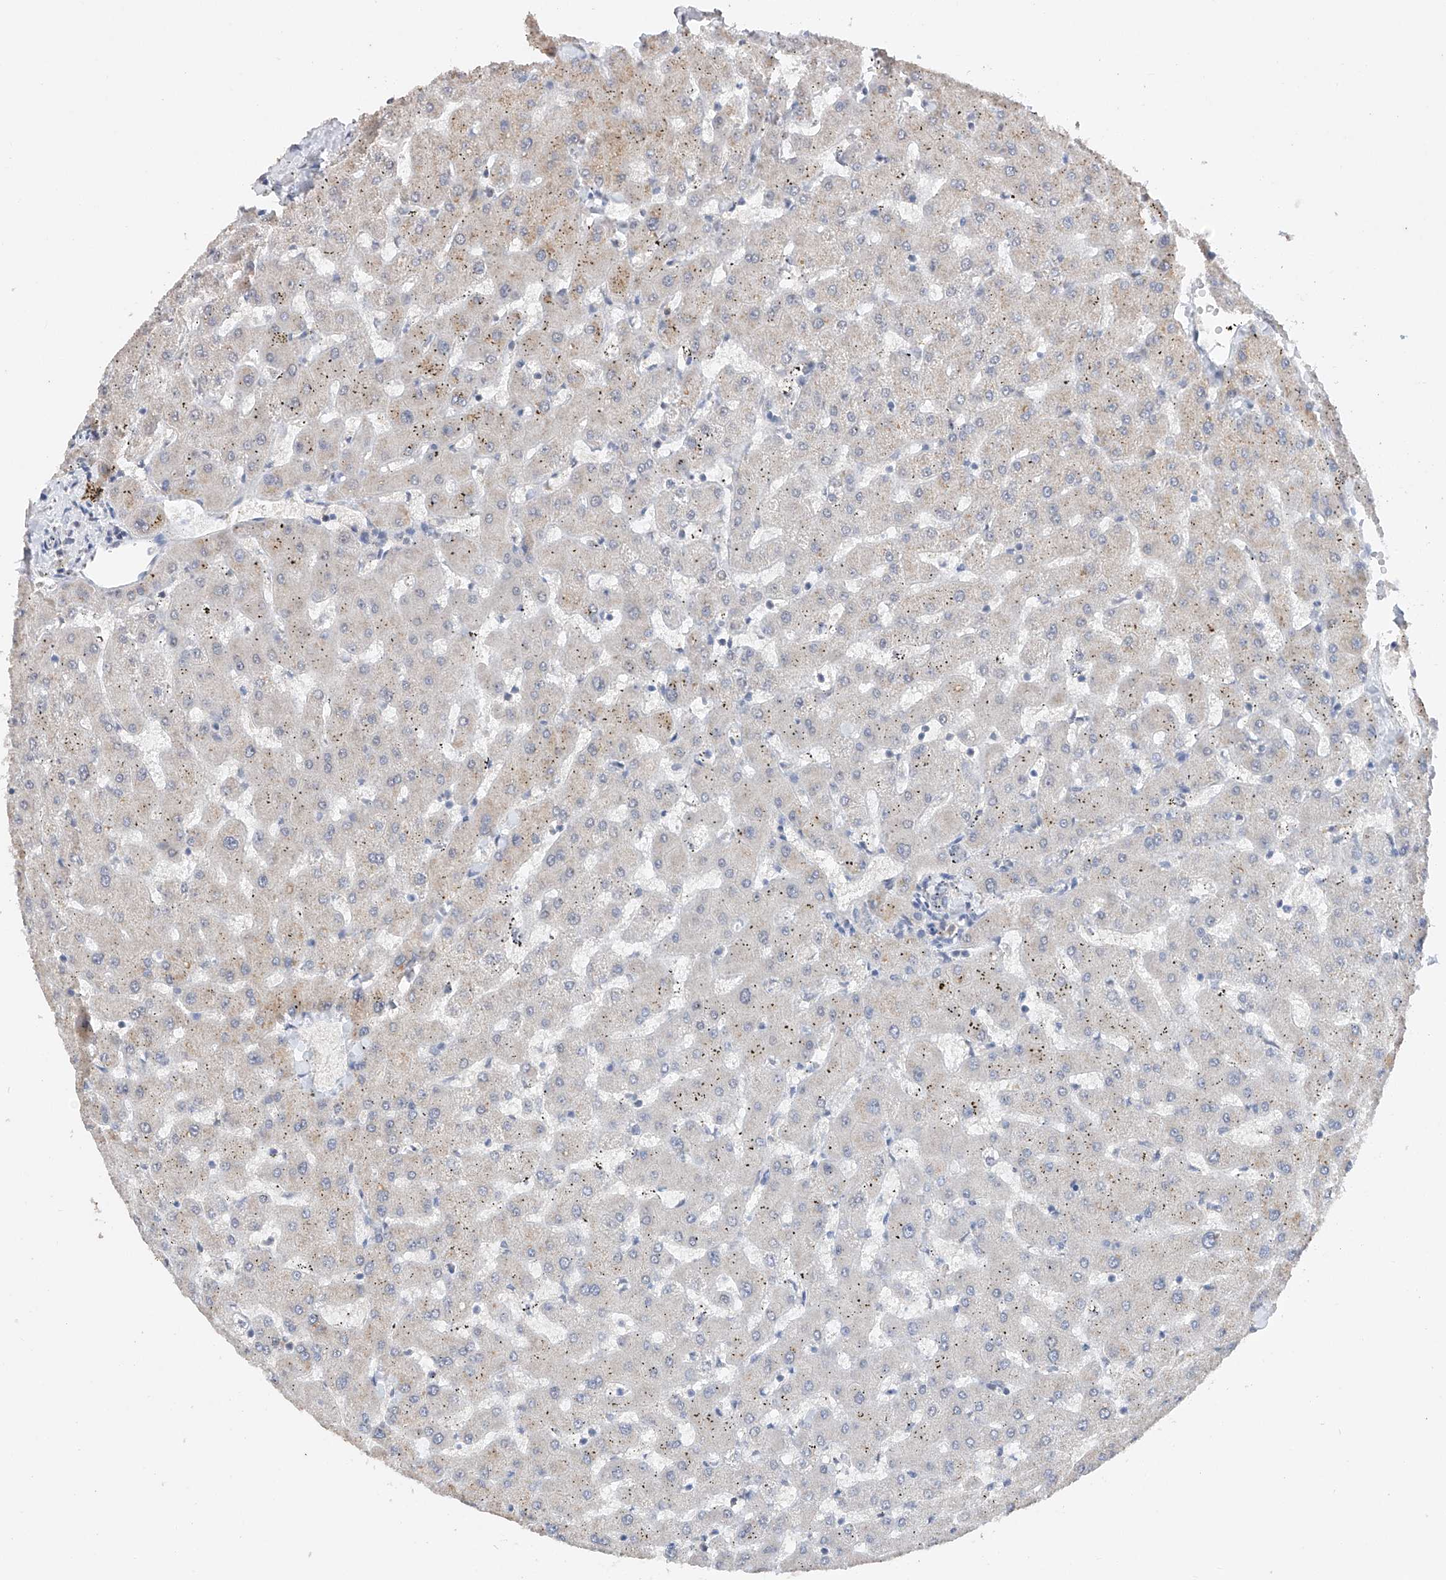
{"staining": {"intensity": "negative", "quantity": "none", "location": "none"}, "tissue": "liver", "cell_type": "Cholangiocytes", "image_type": "normal", "snomed": [{"axis": "morphology", "description": "Normal tissue, NOS"}, {"axis": "topography", "description": "Liver"}], "caption": "Immunohistochemistry histopathology image of normal liver: human liver stained with DAB displays no significant protein staining in cholangiocytes. (DAB IHC with hematoxylin counter stain).", "gene": "DMAP1", "patient": {"sex": "female", "age": 63}}